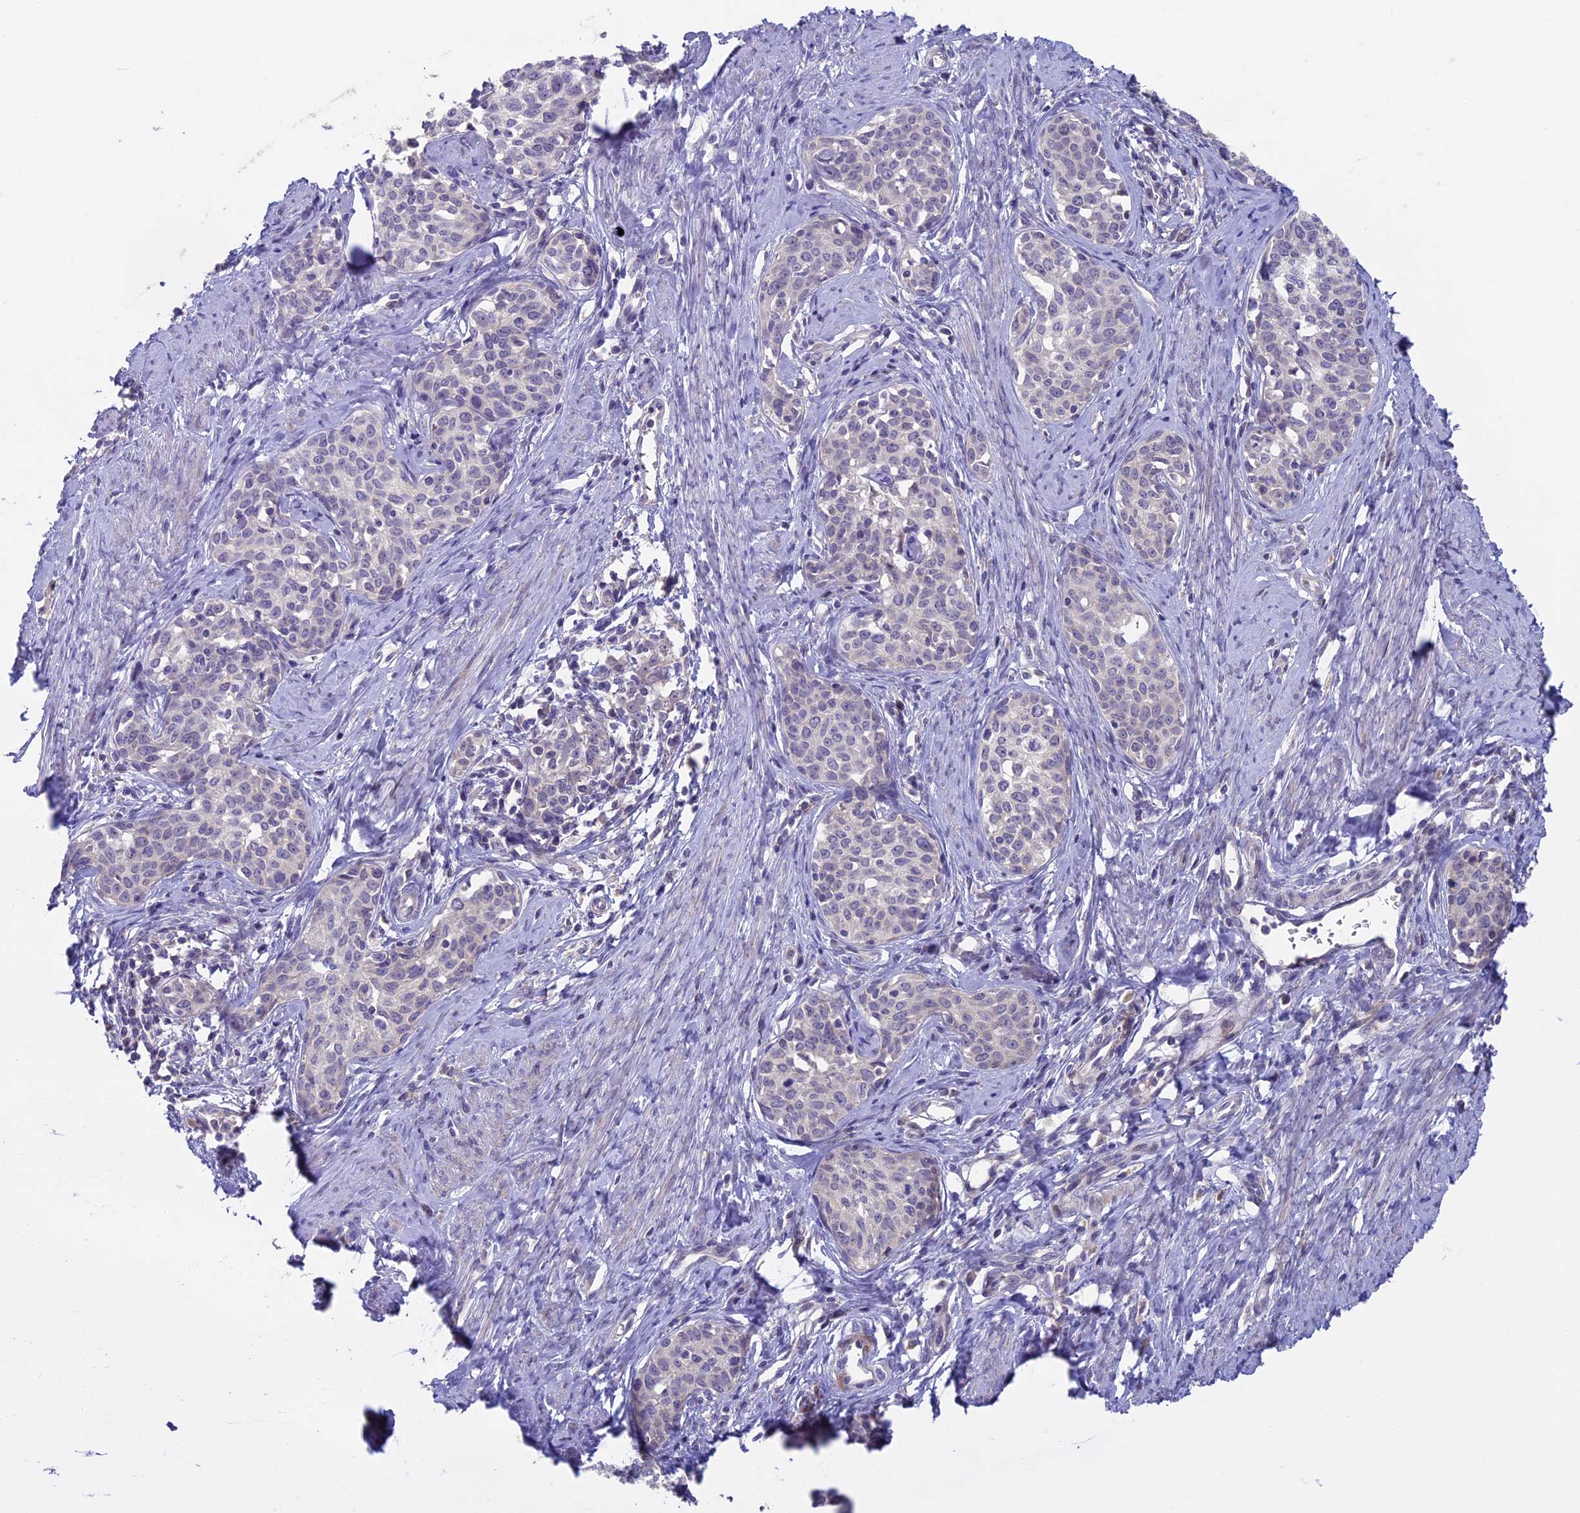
{"staining": {"intensity": "negative", "quantity": "none", "location": "none"}, "tissue": "cervical cancer", "cell_type": "Tumor cells", "image_type": "cancer", "snomed": [{"axis": "morphology", "description": "Squamous cell carcinoma, NOS"}, {"axis": "topography", "description": "Cervix"}], "caption": "High magnification brightfield microscopy of cervical cancer (squamous cell carcinoma) stained with DAB (brown) and counterstained with hematoxylin (blue): tumor cells show no significant expression. (DAB immunohistochemistry (IHC) with hematoxylin counter stain).", "gene": "RCCD1", "patient": {"sex": "female", "age": 52}}